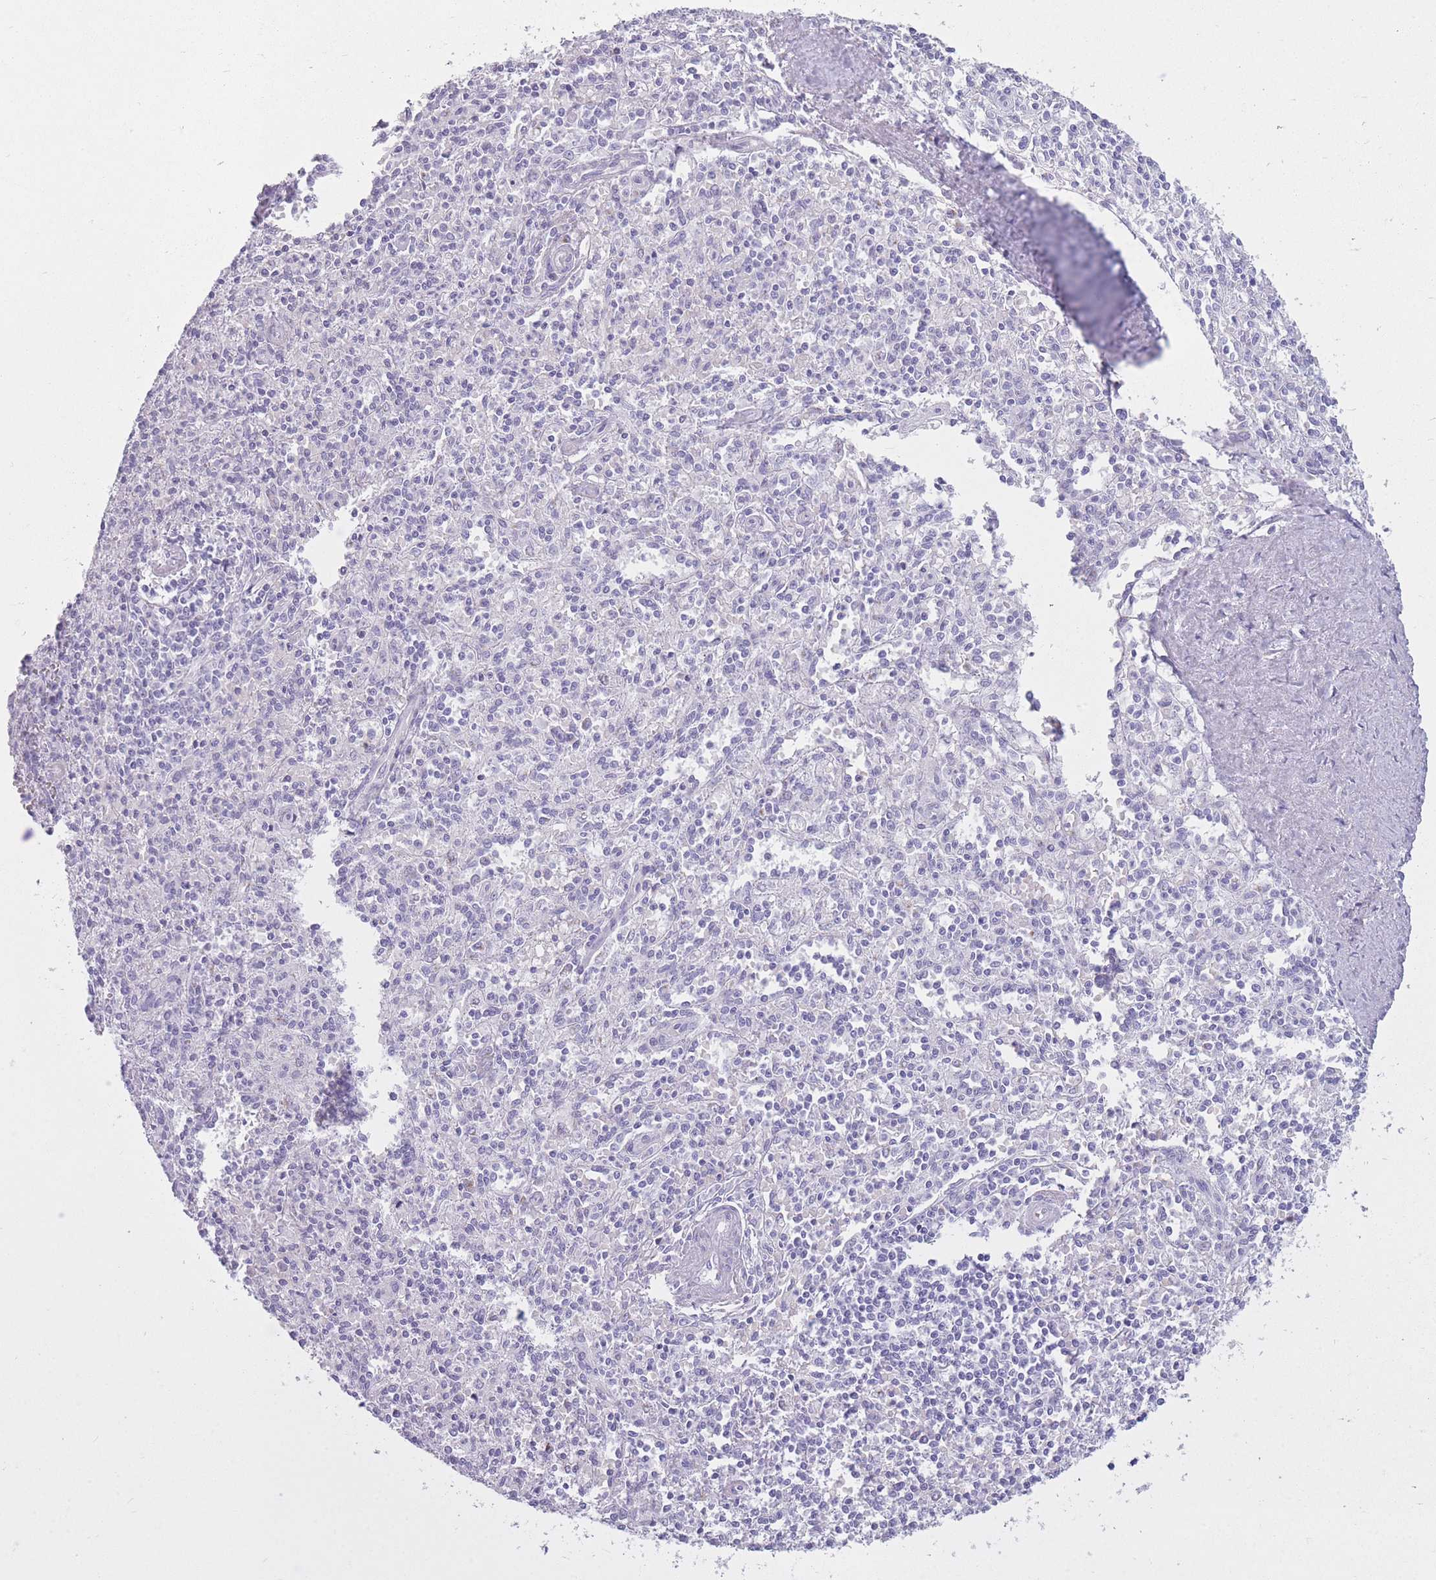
{"staining": {"intensity": "negative", "quantity": "none", "location": "none"}, "tissue": "spleen", "cell_type": "Cells in red pulp", "image_type": "normal", "snomed": [{"axis": "morphology", "description": "Normal tissue, NOS"}, {"axis": "topography", "description": "Spleen"}], "caption": "IHC micrograph of benign human spleen stained for a protein (brown), which exhibits no positivity in cells in red pulp. (DAB (3,3'-diaminobenzidine) immunohistochemistry, high magnification).", "gene": "GOLGA6A", "patient": {"sex": "female", "age": 70}}